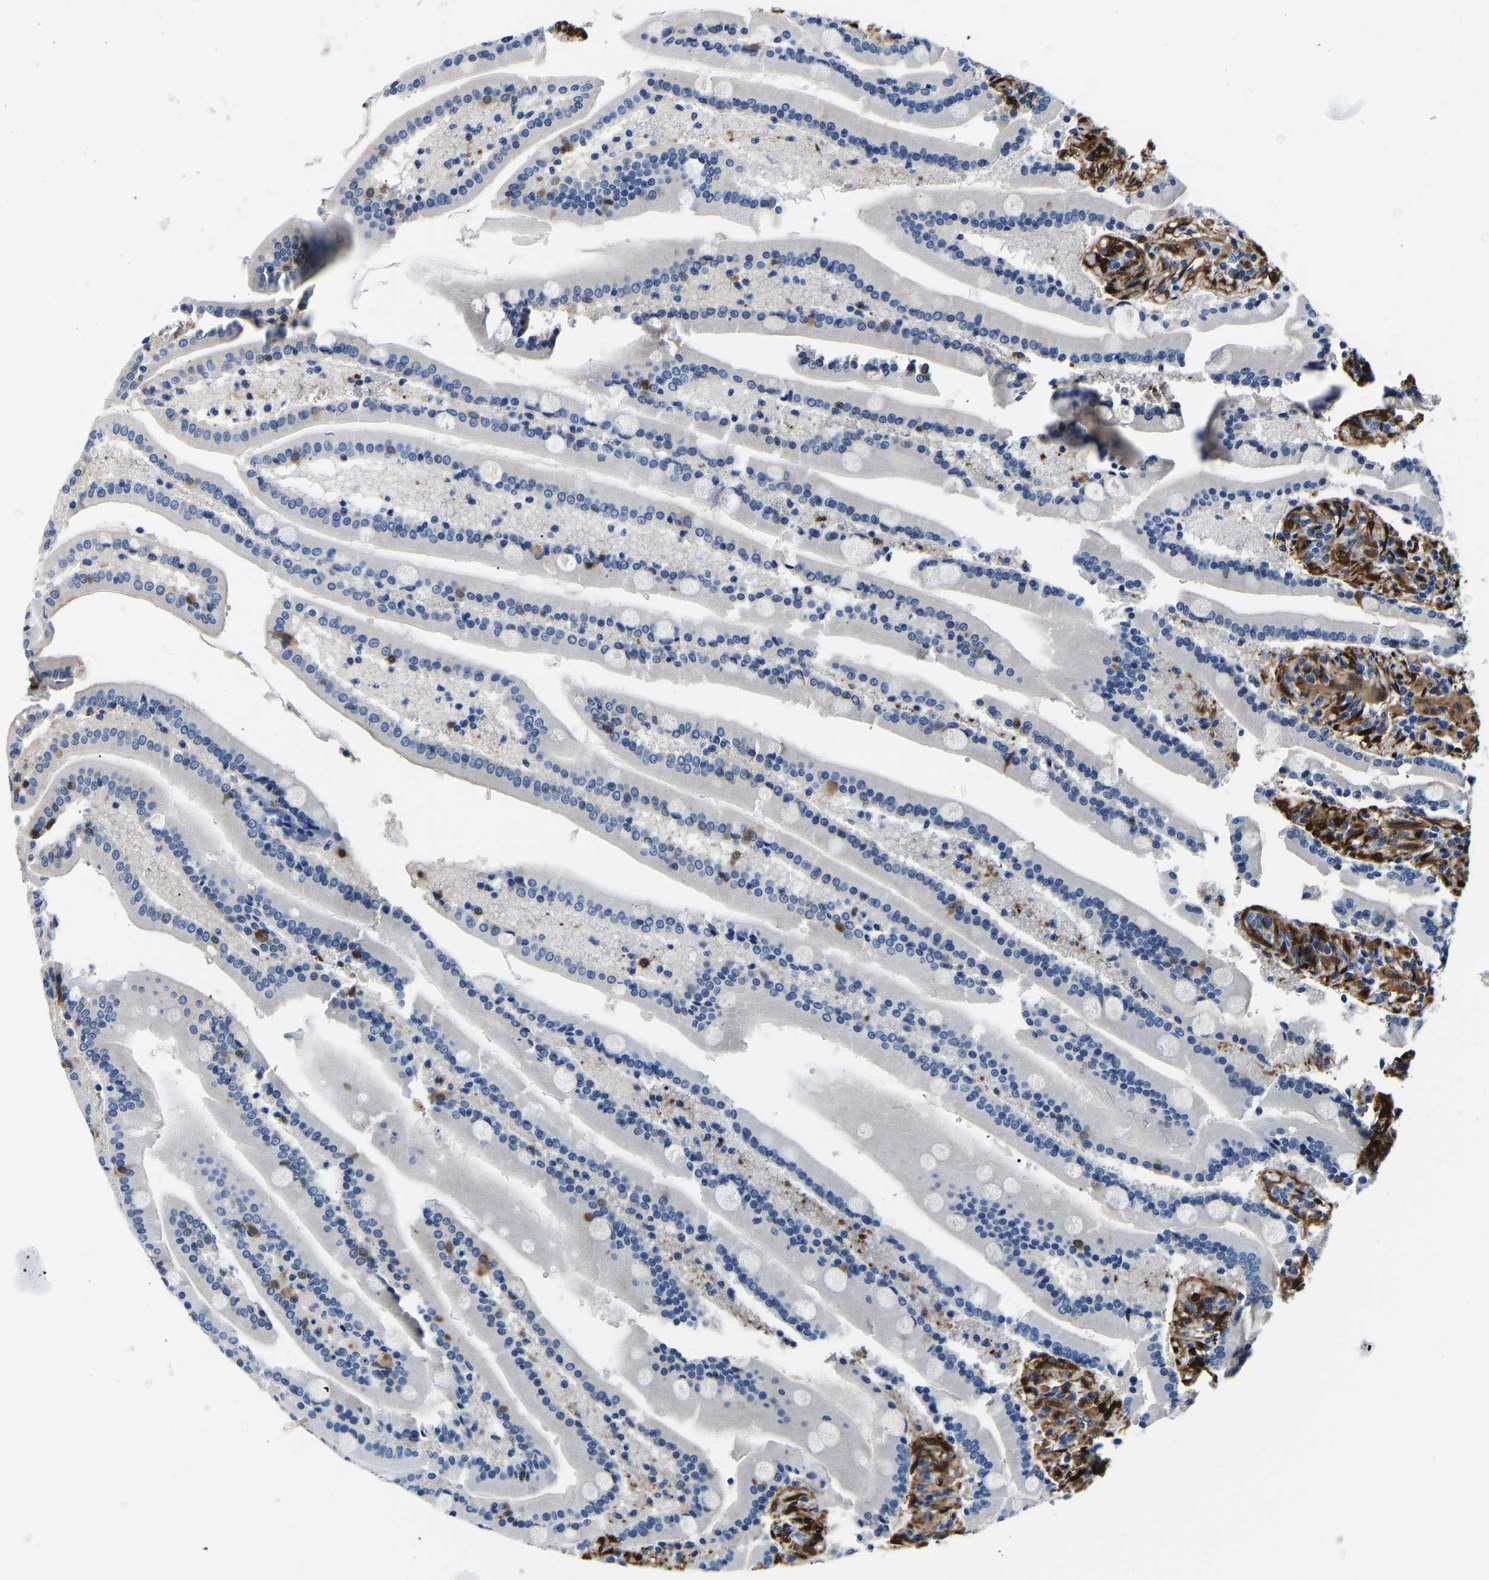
{"staining": {"intensity": "negative", "quantity": "none", "location": "none"}, "tissue": "duodenum", "cell_type": "Glandular cells", "image_type": "normal", "snomed": [{"axis": "morphology", "description": "Normal tissue, NOS"}, {"axis": "topography", "description": "Duodenum"}], "caption": "High magnification brightfield microscopy of benign duodenum stained with DAB (3,3'-diaminobenzidine) (brown) and counterstained with hematoxylin (blue): glandular cells show no significant staining.", "gene": "S100A13", "patient": {"sex": "male", "age": 54}}